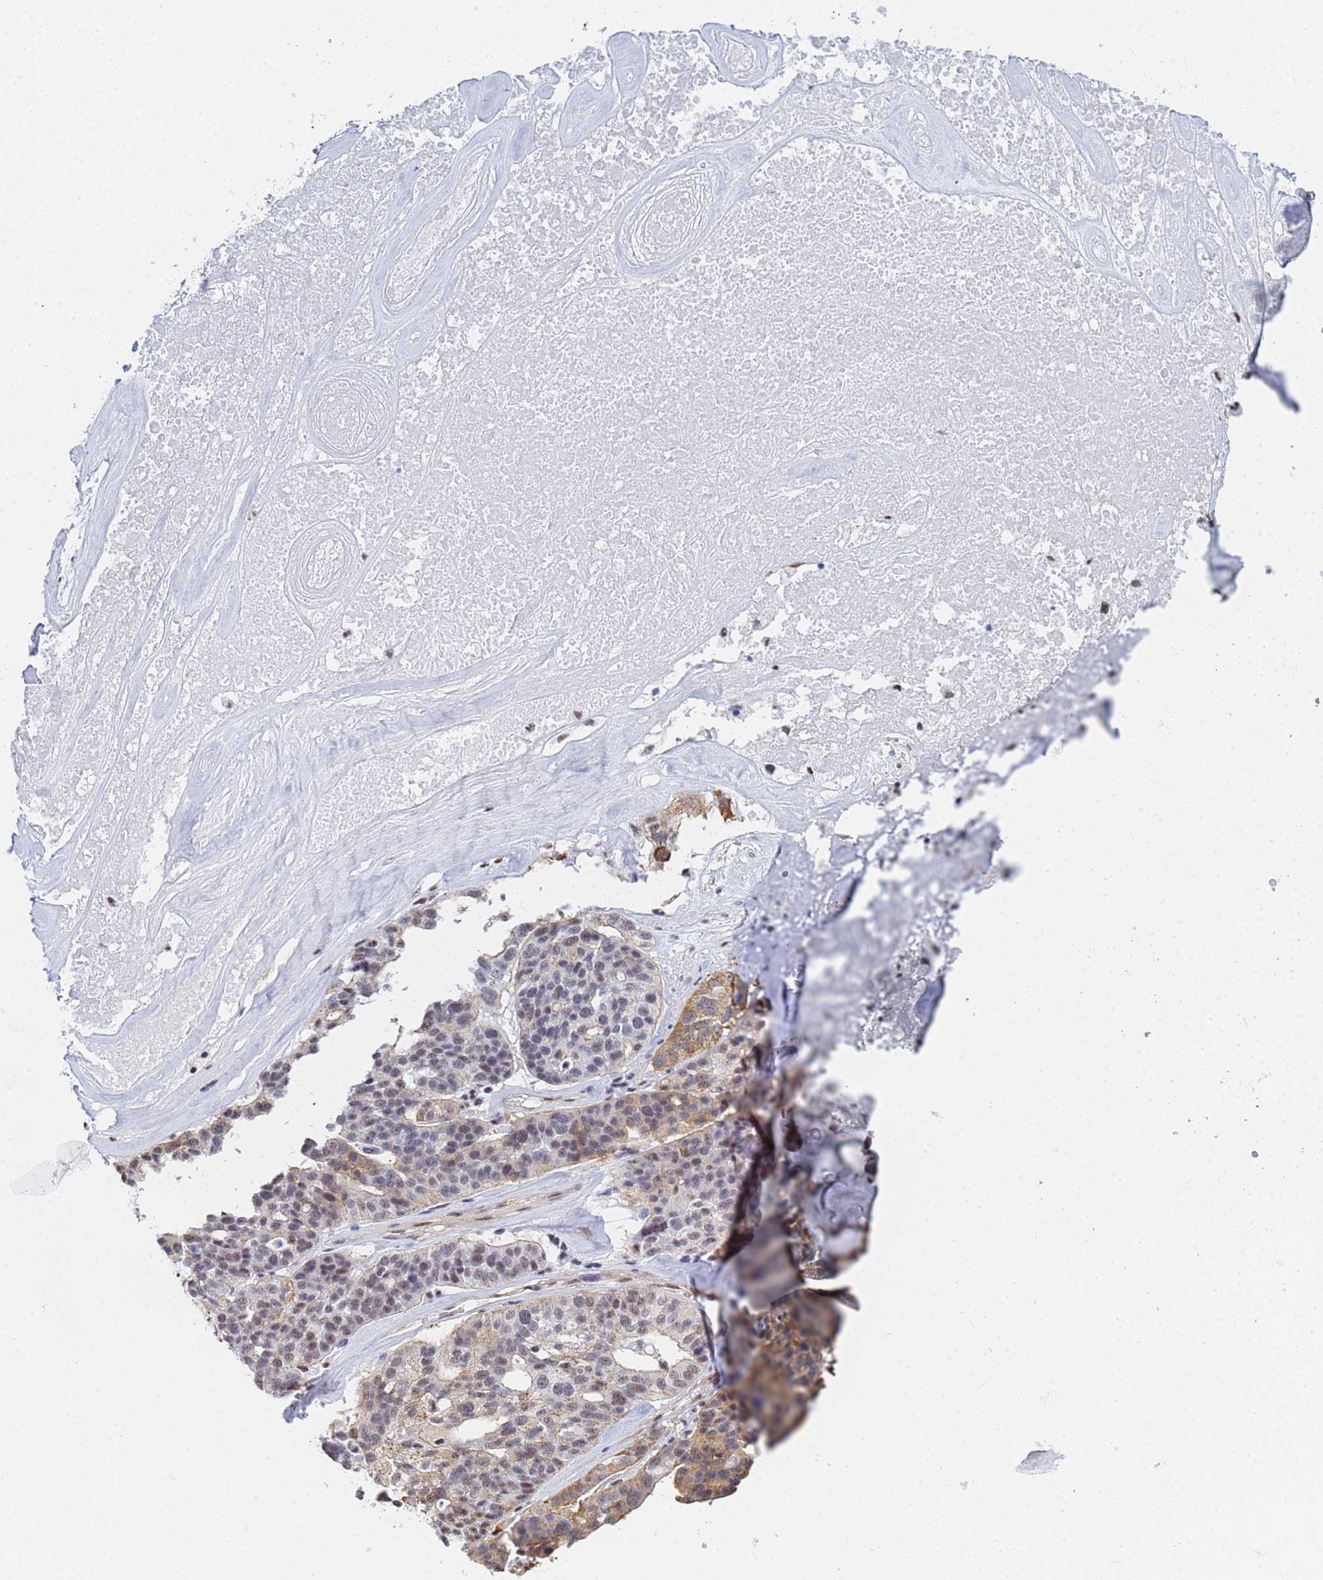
{"staining": {"intensity": "moderate", "quantity": "25%-75%", "location": "cytoplasmic/membranous,nuclear"}, "tissue": "ovarian cancer", "cell_type": "Tumor cells", "image_type": "cancer", "snomed": [{"axis": "morphology", "description": "Cystadenocarcinoma, serous, NOS"}, {"axis": "topography", "description": "Ovary"}], "caption": "A high-resolution photomicrograph shows immunohistochemistry staining of serous cystadenocarcinoma (ovarian), which shows moderate cytoplasmic/membranous and nuclear staining in approximately 25%-75% of tumor cells.", "gene": "PRRT4", "patient": {"sex": "female", "age": 59}}